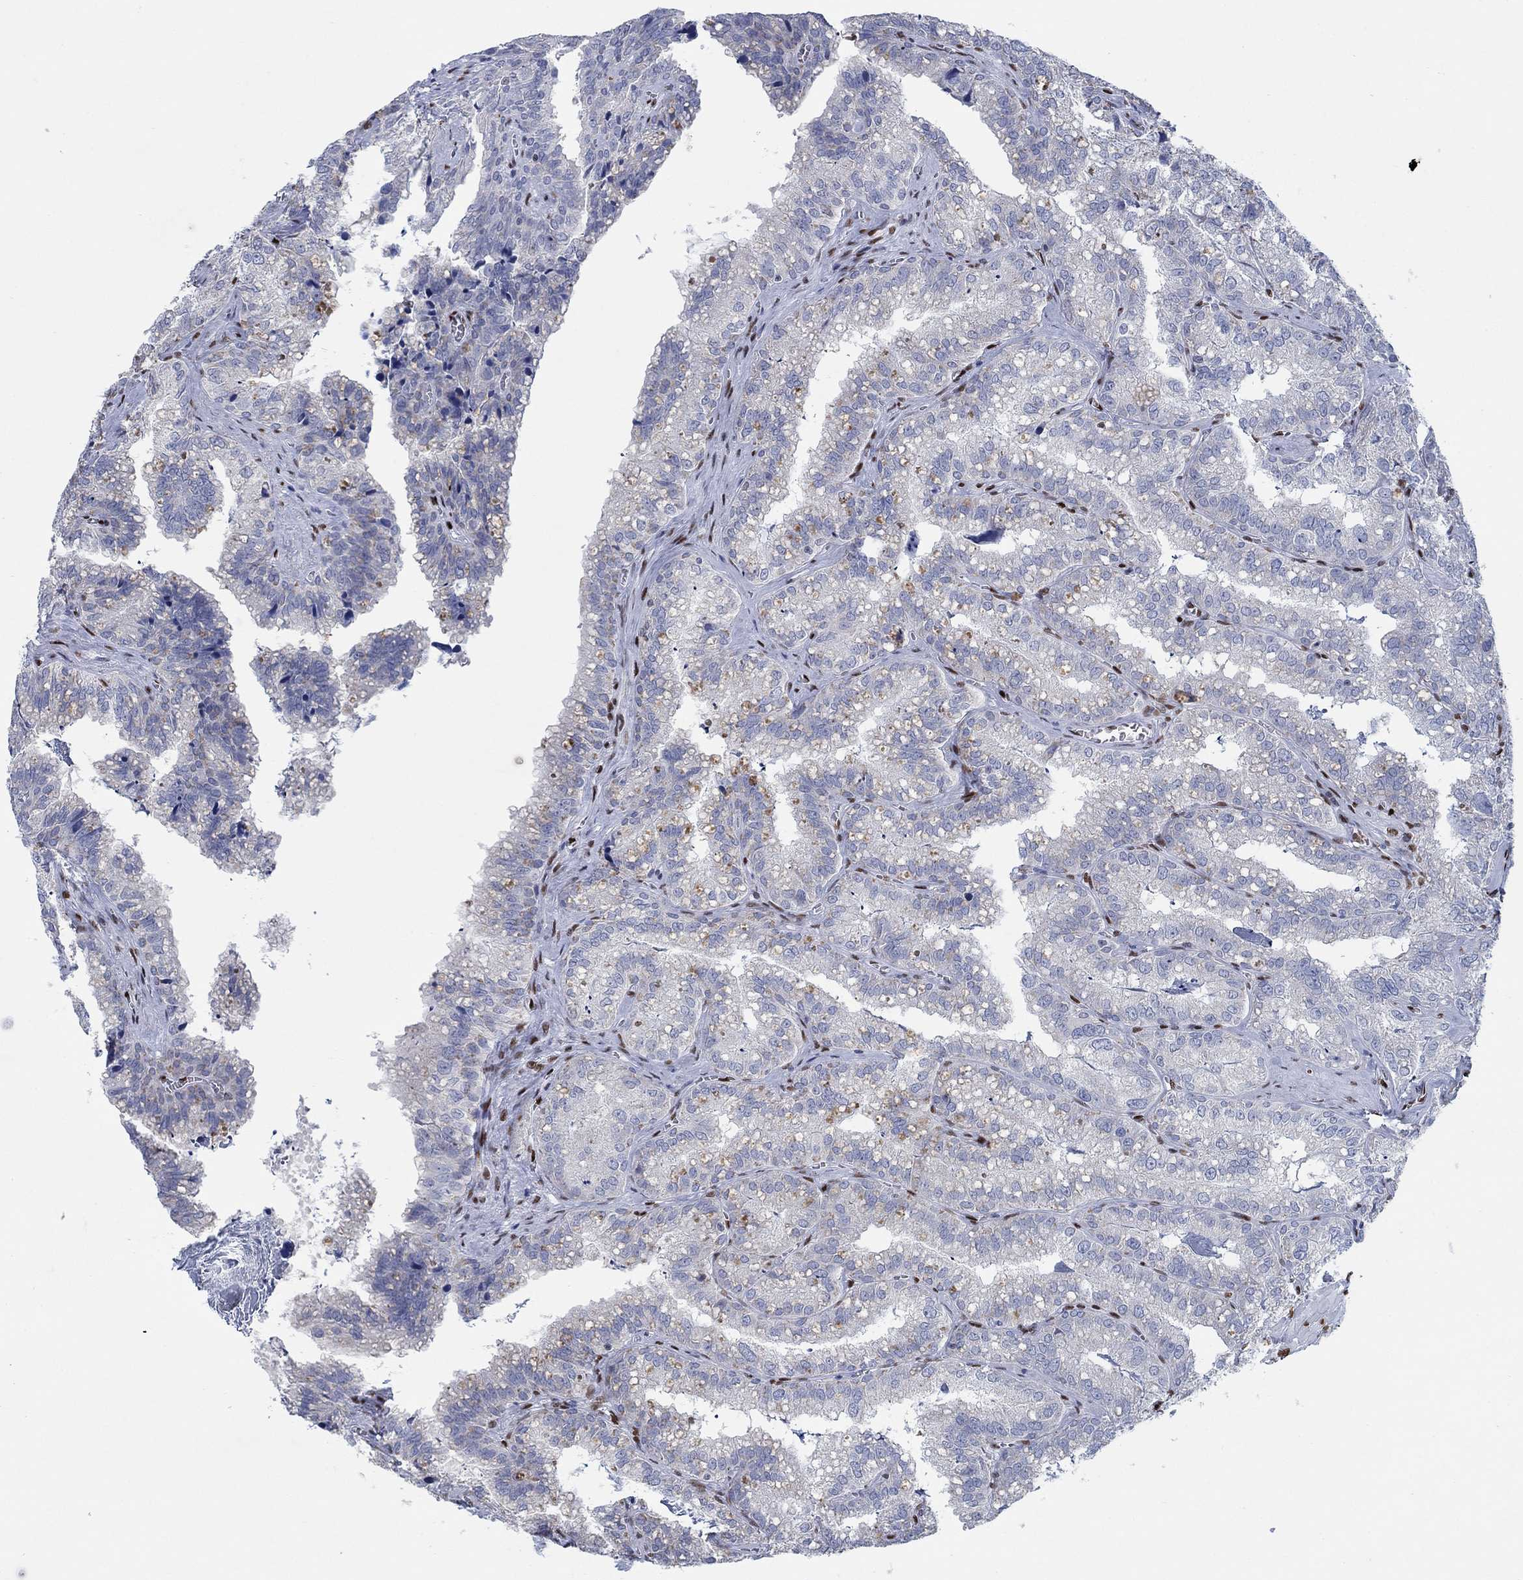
{"staining": {"intensity": "negative", "quantity": "none", "location": "none"}, "tissue": "seminal vesicle", "cell_type": "Glandular cells", "image_type": "normal", "snomed": [{"axis": "morphology", "description": "Normal tissue, NOS"}, {"axis": "topography", "description": "Seminal veicle"}], "caption": "Immunohistochemical staining of normal human seminal vesicle reveals no significant positivity in glandular cells. (Stains: DAB (3,3'-diaminobenzidine) IHC with hematoxylin counter stain, Microscopy: brightfield microscopy at high magnification).", "gene": "ZEB1", "patient": {"sex": "male", "age": 57}}